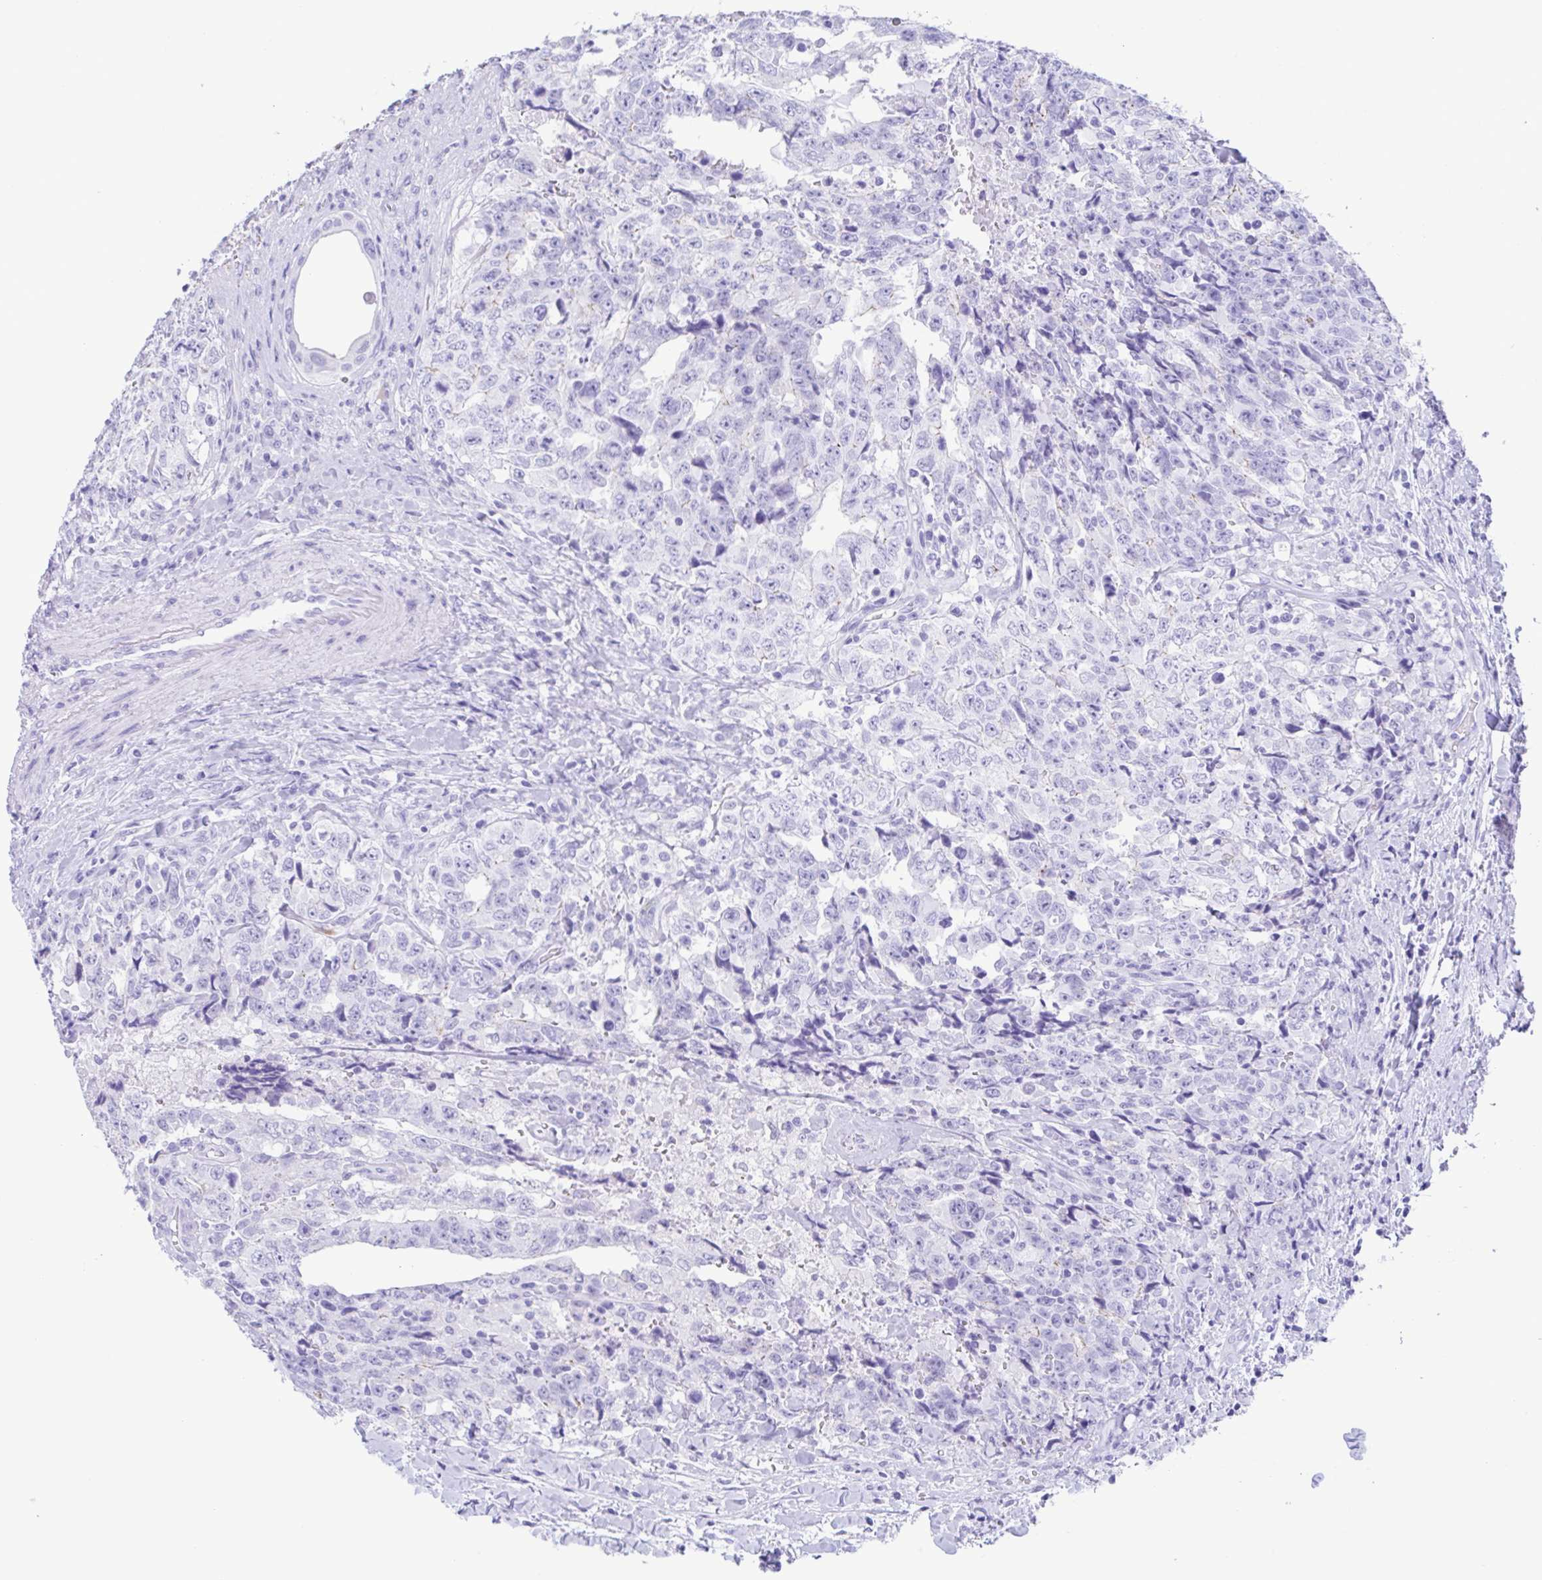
{"staining": {"intensity": "negative", "quantity": "none", "location": "none"}, "tissue": "testis cancer", "cell_type": "Tumor cells", "image_type": "cancer", "snomed": [{"axis": "morphology", "description": "Carcinoma, Embryonal, NOS"}, {"axis": "topography", "description": "Testis"}], "caption": "Tumor cells show no significant expression in testis cancer (embryonal carcinoma). Nuclei are stained in blue.", "gene": "TSPY2", "patient": {"sex": "male", "age": 24}}